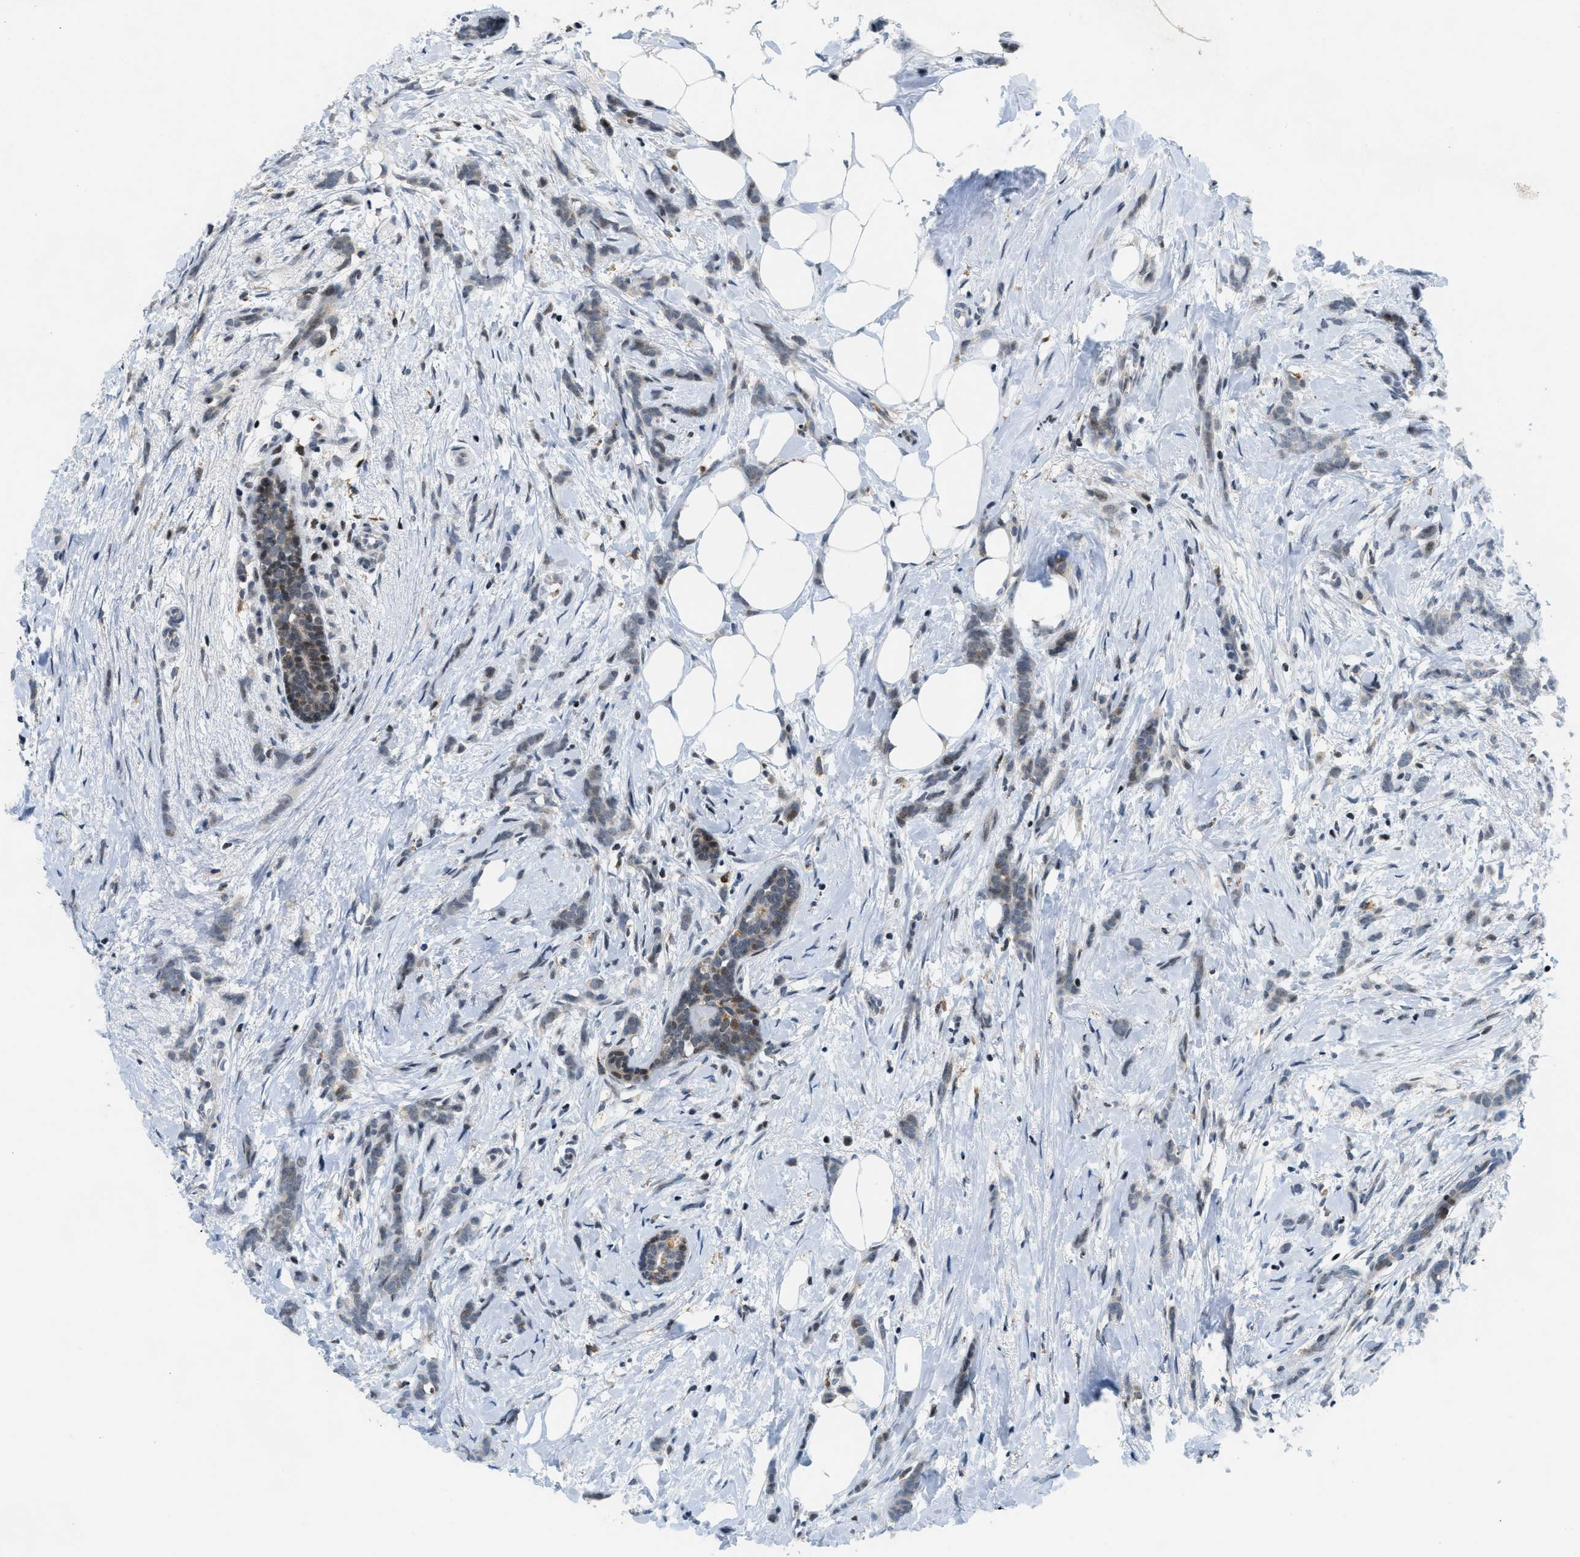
{"staining": {"intensity": "moderate", "quantity": "<25%", "location": "nuclear"}, "tissue": "breast cancer", "cell_type": "Tumor cells", "image_type": "cancer", "snomed": [{"axis": "morphology", "description": "Lobular carcinoma, in situ"}, {"axis": "morphology", "description": "Lobular carcinoma"}, {"axis": "topography", "description": "Breast"}], "caption": "A high-resolution histopathology image shows immunohistochemistry staining of breast lobular carcinoma in situ, which demonstrates moderate nuclear staining in approximately <25% of tumor cells. (IHC, brightfield microscopy, high magnification).", "gene": "ING1", "patient": {"sex": "female", "age": 41}}